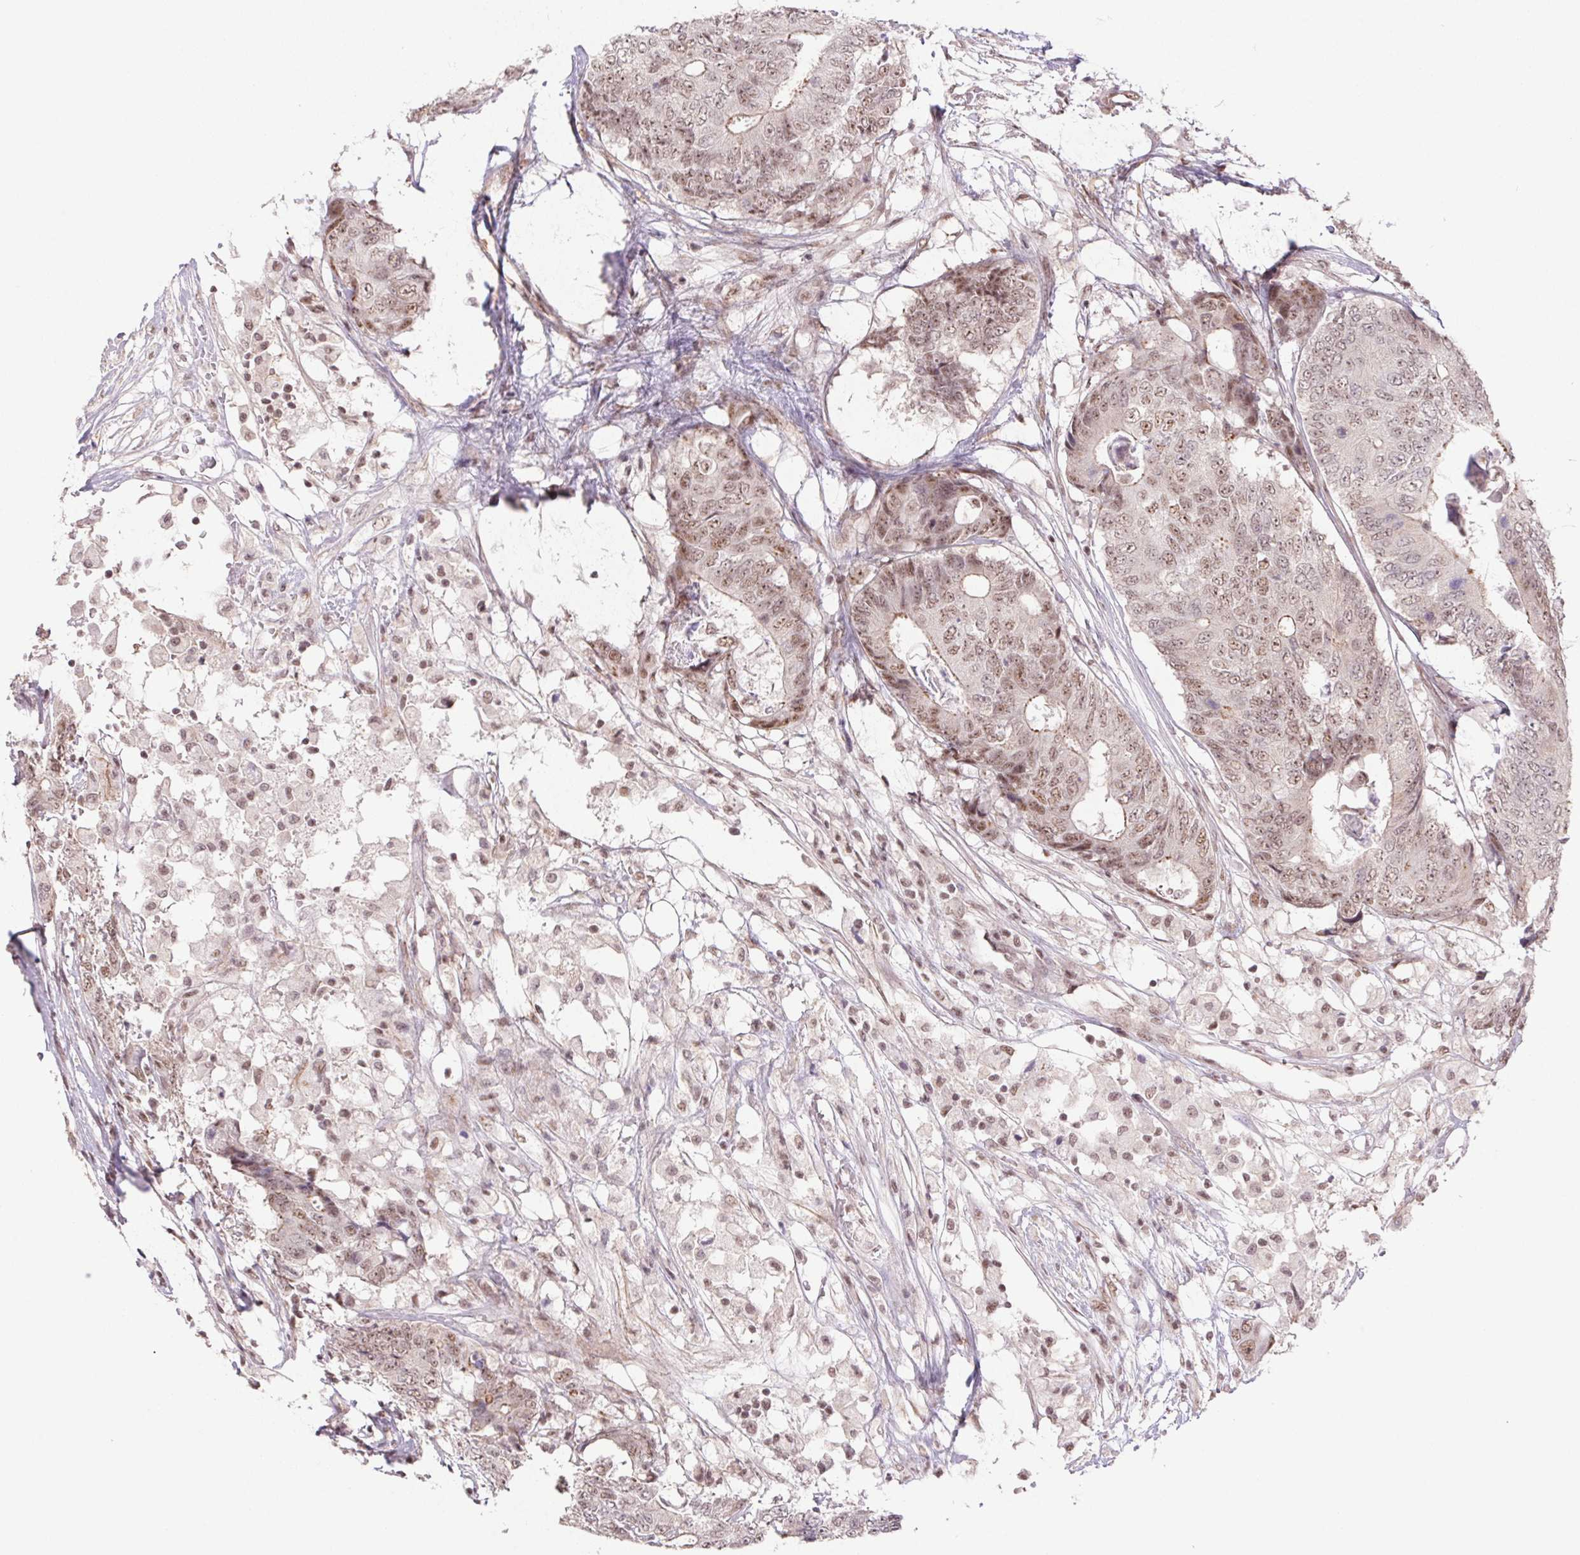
{"staining": {"intensity": "moderate", "quantity": ">75%", "location": "nuclear"}, "tissue": "colorectal cancer", "cell_type": "Tumor cells", "image_type": "cancer", "snomed": [{"axis": "morphology", "description": "Adenocarcinoma, NOS"}, {"axis": "topography", "description": "Colon"}], "caption": "Moderate nuclear positivity for a protein is seen in approximately >75% of tumor cells of colorectal cancer using immunohistochemistry (IHC).", "gene": "DDX17", "patient": {"sex": "female", "age": 48}}